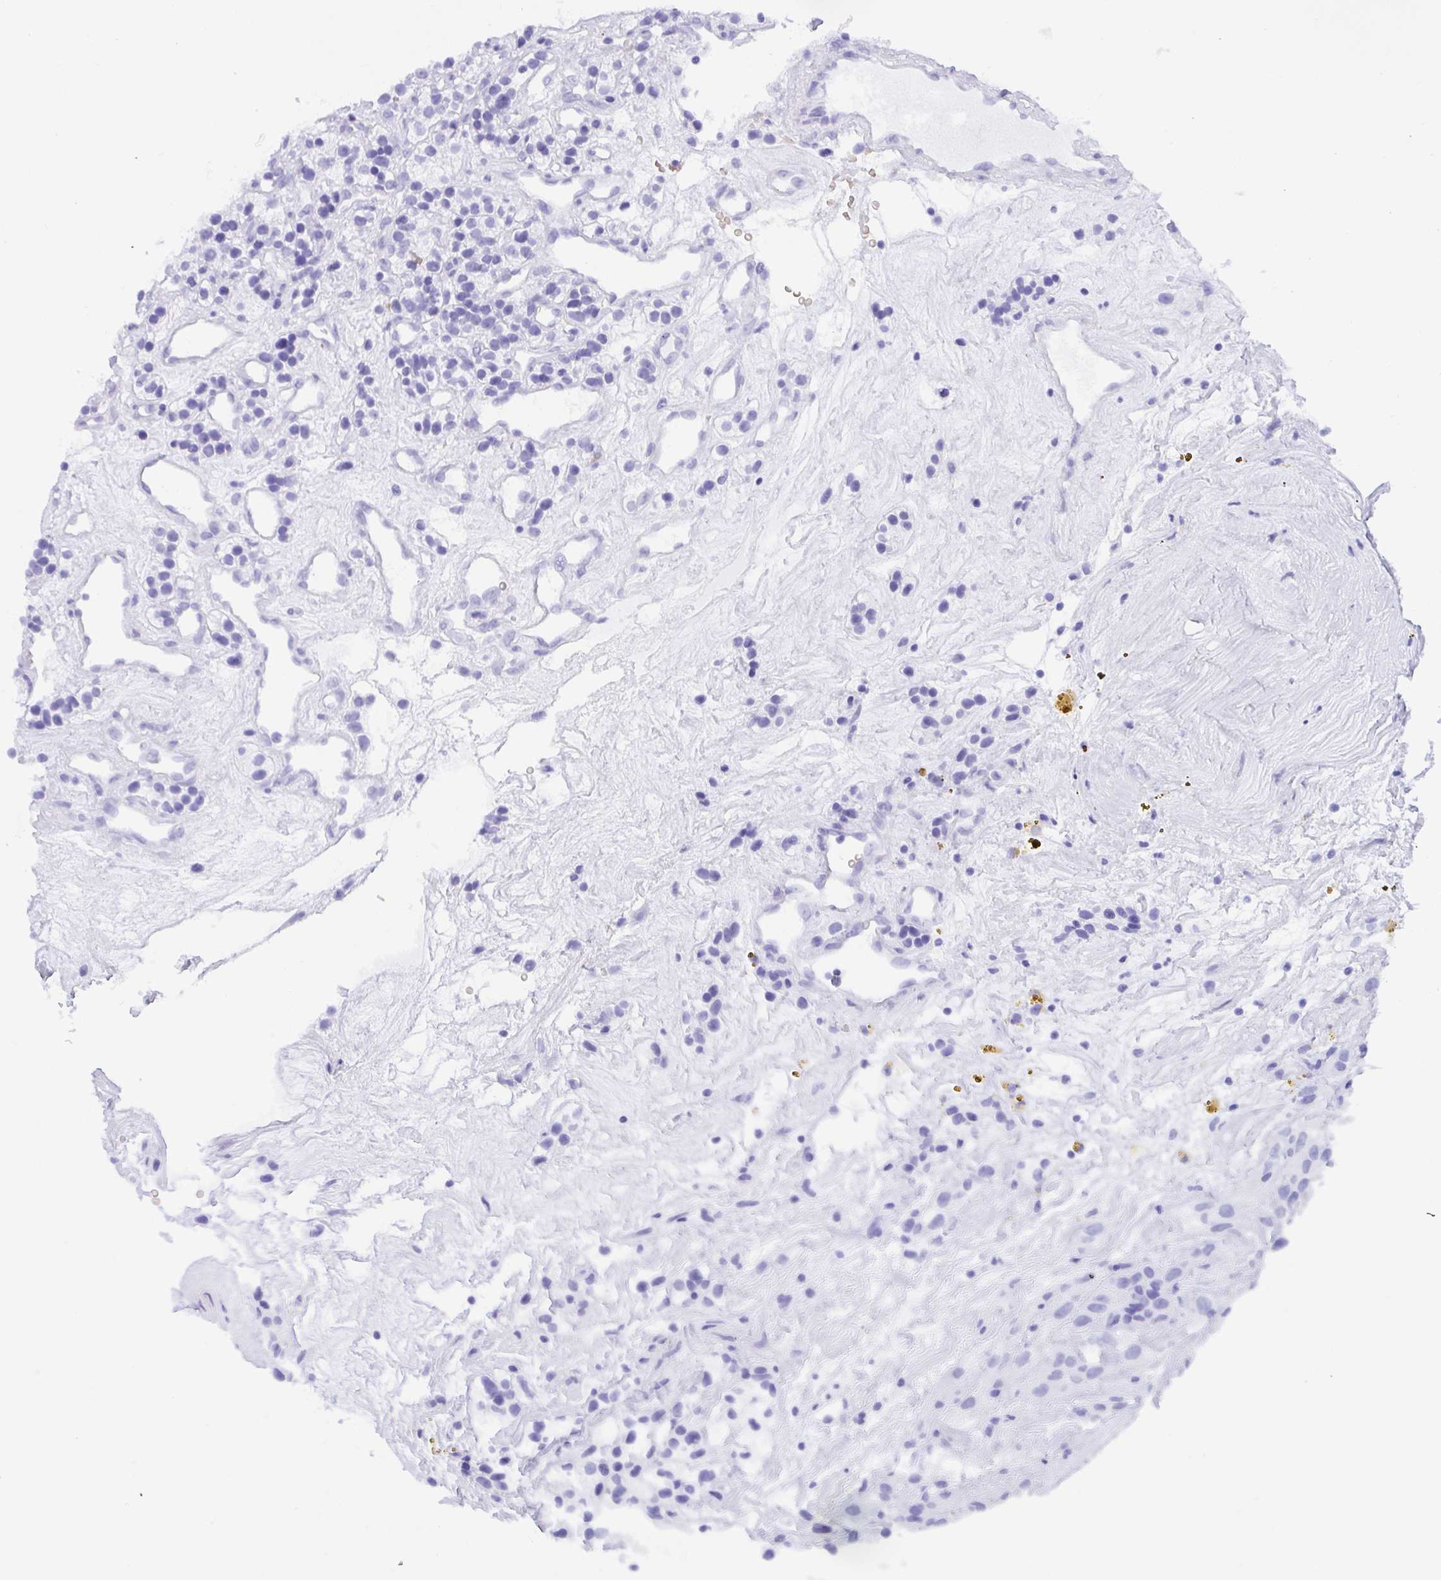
{"staining": {"intensity": "negative", "quantity": "none", "location": "none"}, "tissue": "renal cancer", "cell_type": "Tumor cells", "image_type": "cancer", "snomed": [{"axis": "morphology", "description": "Adenocarcinoma, NOS"}, {"axis": "topography", "description": "Kidney"}], "caption": "High power microscopy image of an immunohistochemistry photomicrograph of adenocarcinoma (renal), revealing no significant staining in tumor cells.", "gene": "ANK1", "patient": {"sex": "female", "age": 57}}